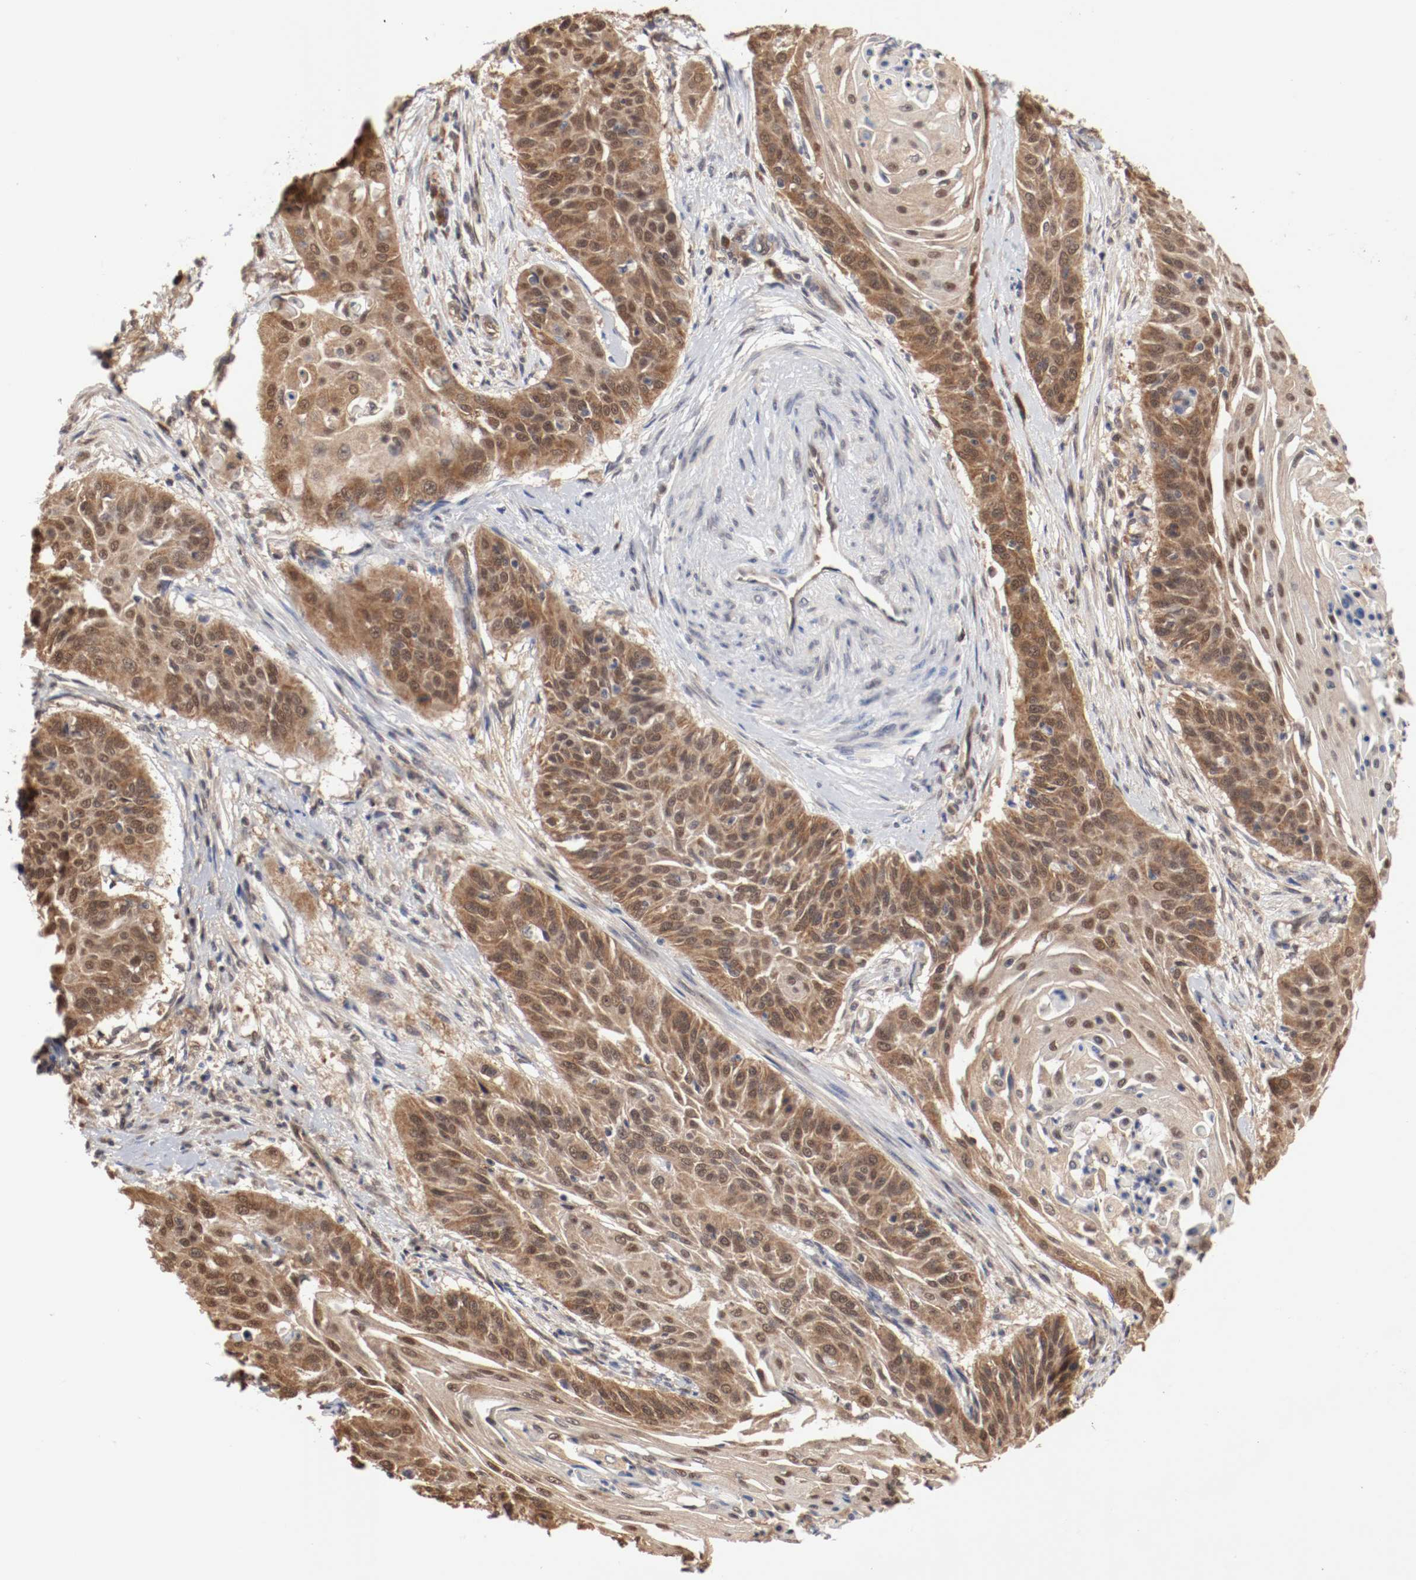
{"staining": {"intensity": "moderate", "quantity": ">75%", "location": "cytoplasmic/membranous,nuclear"}, "tissue": "cervical cancer", "cell_type": "Tumor cells", "image_type": "cancer", "snomed": [{"axis": "morphology", "description": "Squamous cell carcinoma, NOS"}, {"axis": "topography", "description": "Cervix"}], "caption": "An image showing moderate cytoplasmic/membranous and nuclear expression in approximately >75% of tumor cells in squamous cell carcinoma (cervical), as visualized by brown immunohistochemical staining.", "gene": "AFG3L2", "patient": {"sex": "female", "age": 33}}